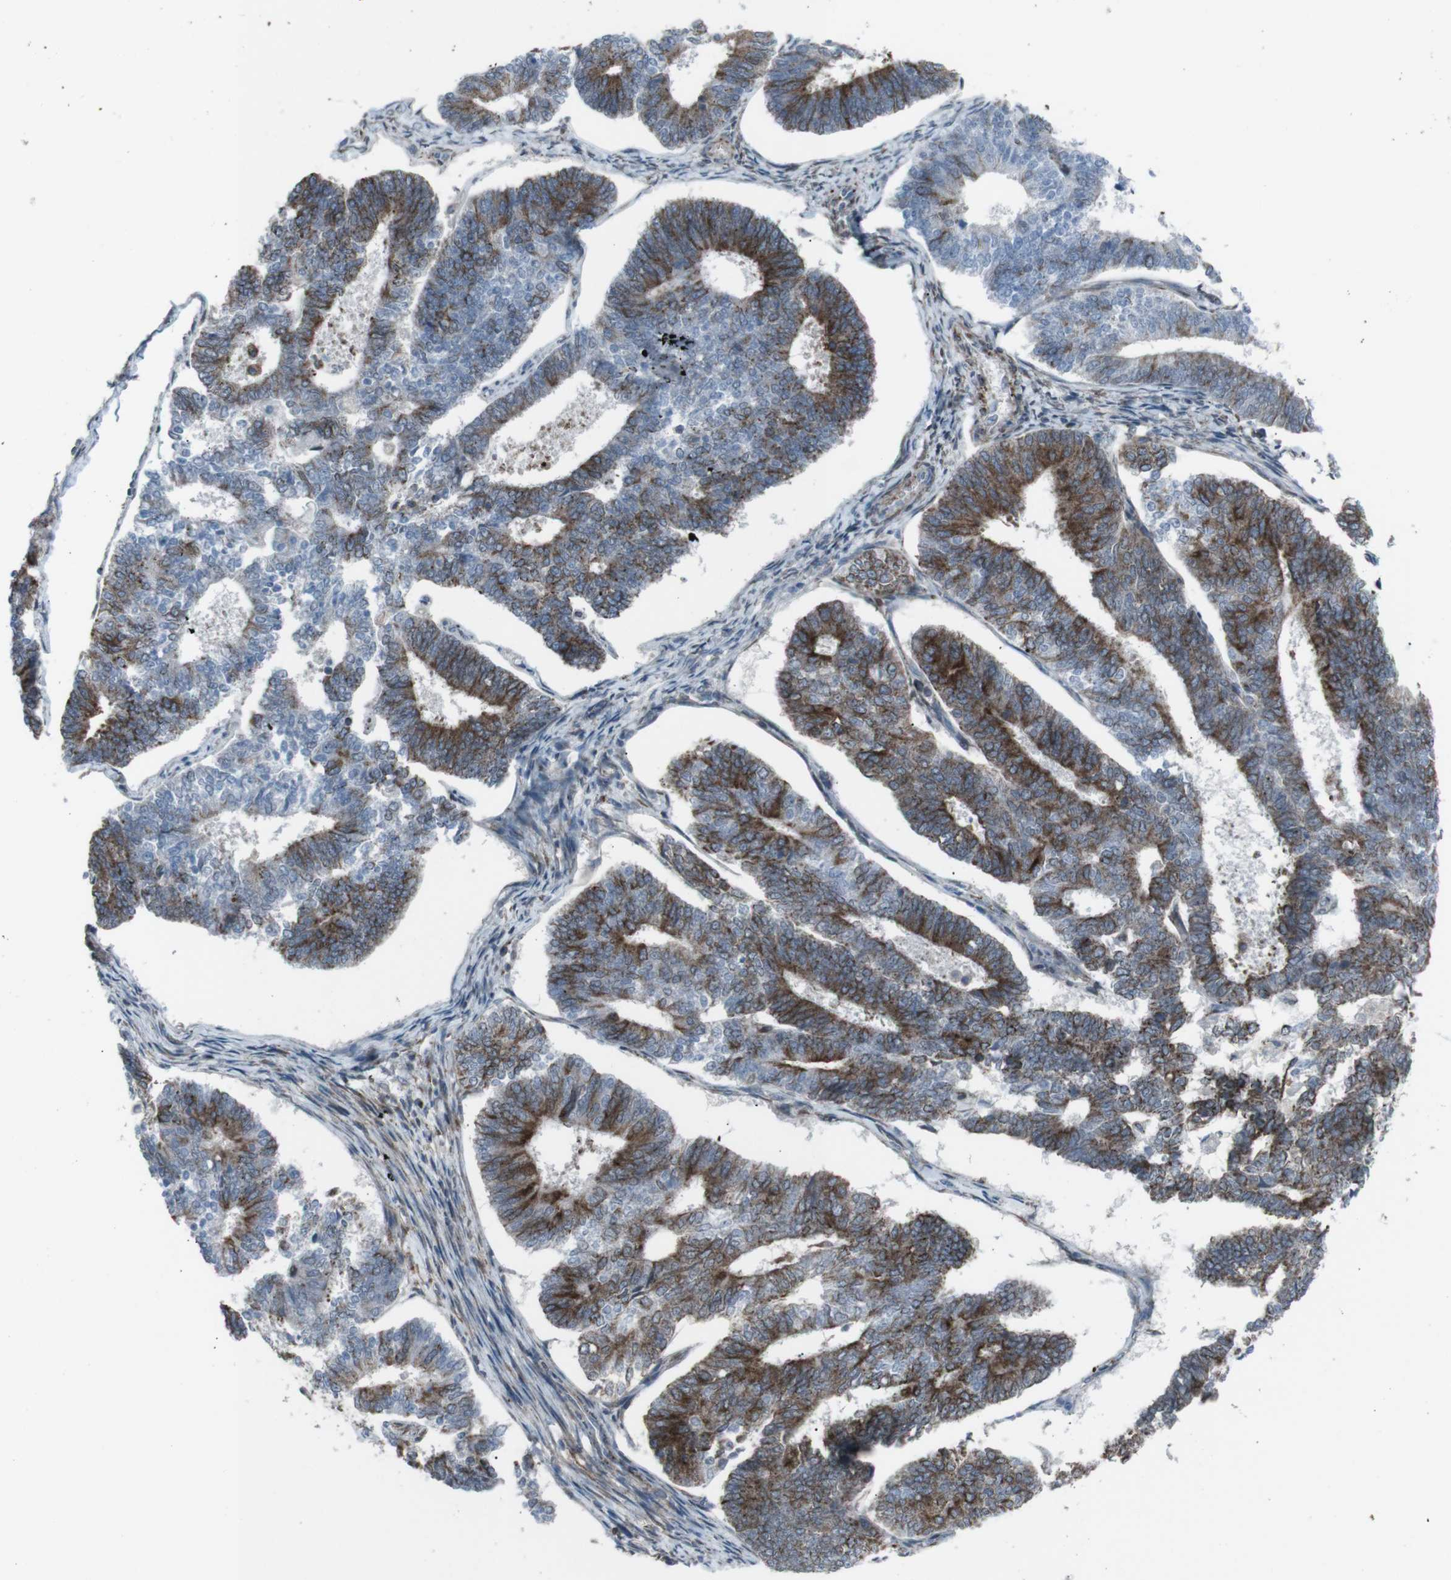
{"staining": {"intensity": "moderate", "quantity": ">75%", "location": "cytoplasmic/membranous"}, "tissue": "endometrial cancer", "cell_type": "Tumor cells", "image_type": "cancer", "snomed": [{"axis": "morphology", "description": "Adenocarcinoma, NOS"}, {"axis": "topography", "description": "Endometrium"}], "caption": "A brown stain labels moderate cytoplasmic/membranous expression of a protein in endometrial cancer tumor cells.", "gene": "LNPK", "patient": {"sex": "female", "age": 70}}